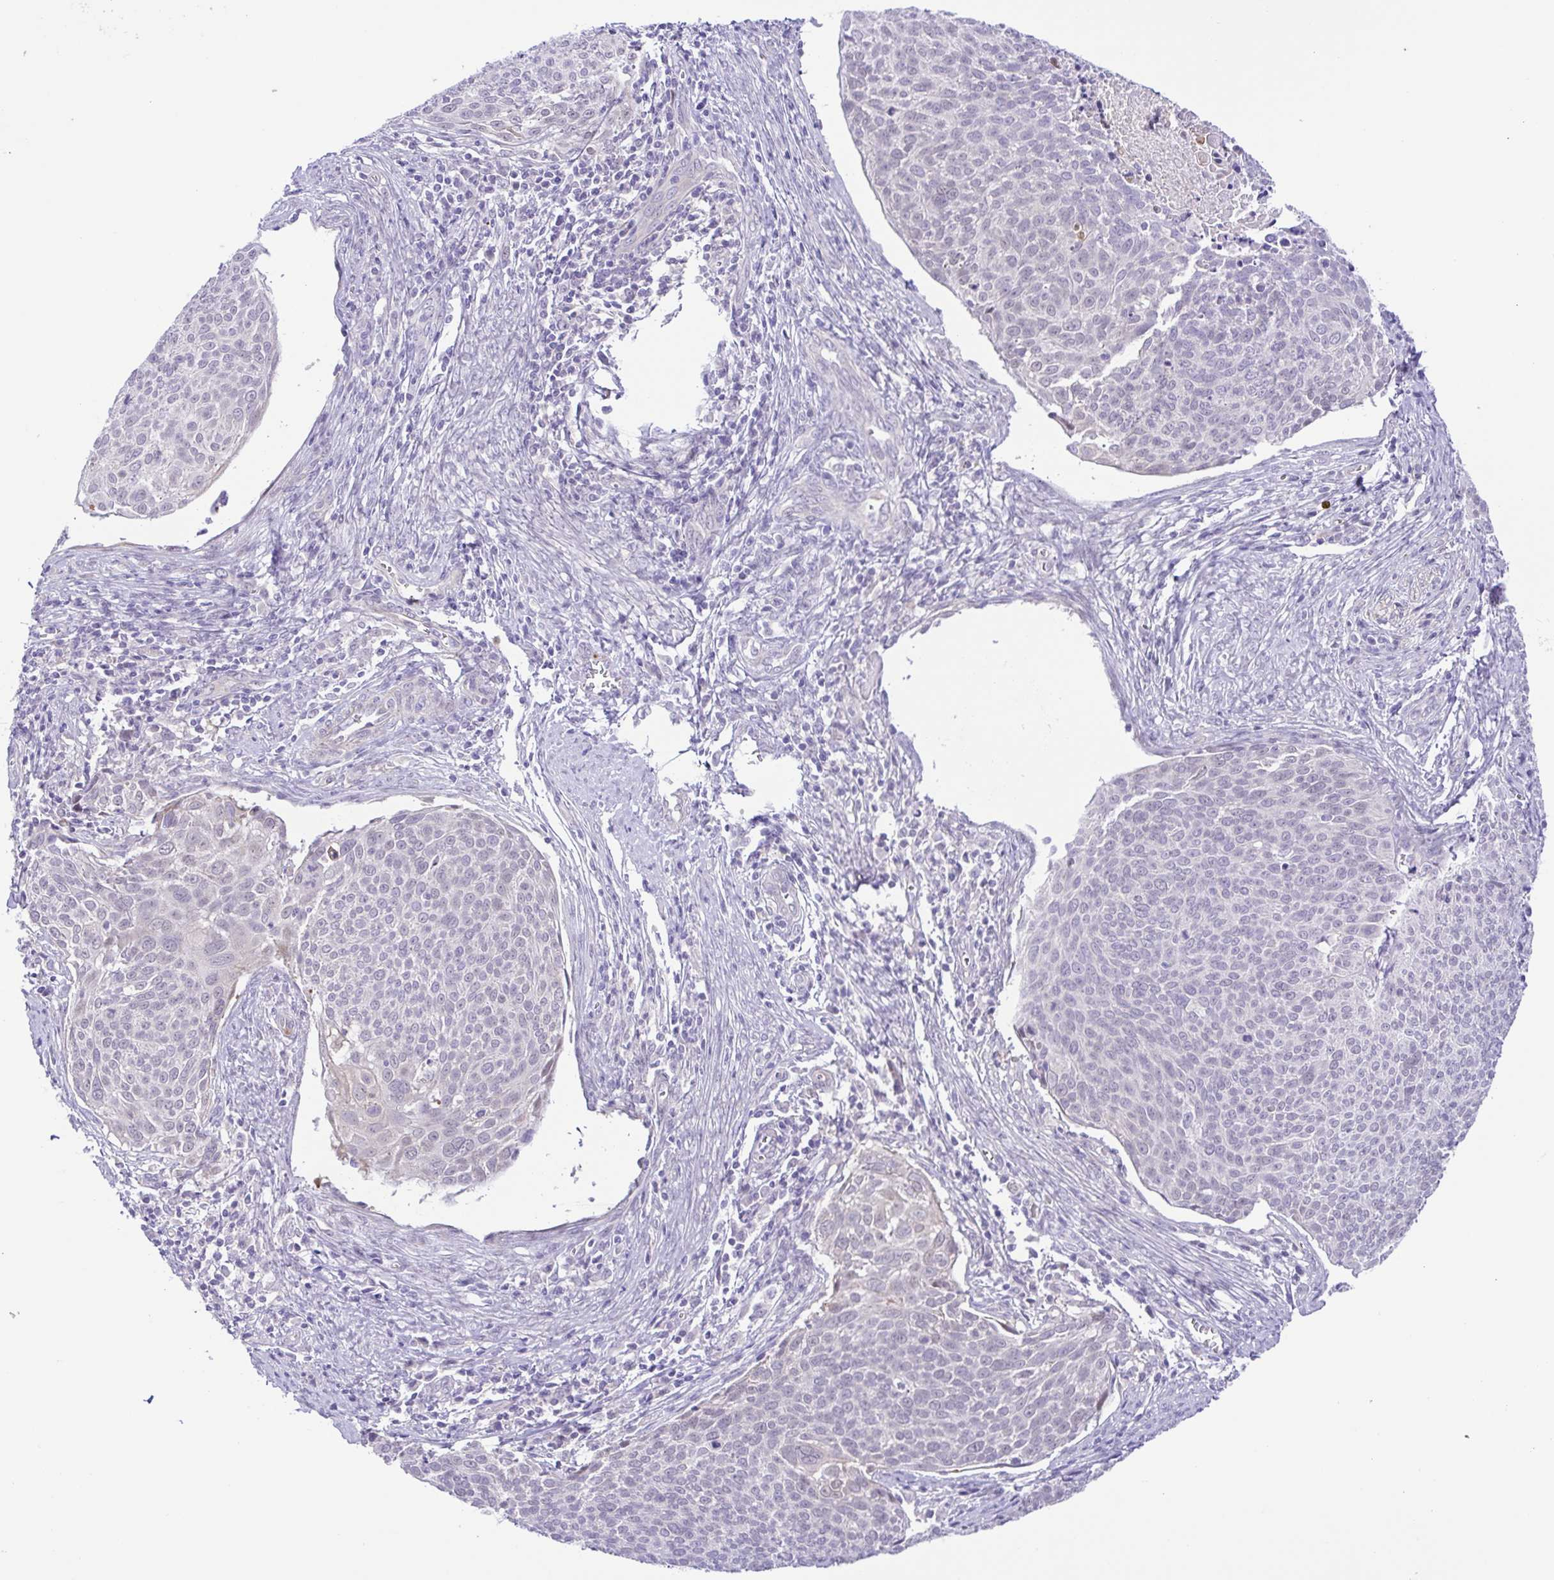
{"staining": {"intensity": "negative", "quantity": "none", "location": "none"}, "tissue": "cervical cancer", "cell_type": "Tumor cells", "image_type": "cancer", "snomed": [{"axis": "morphology", "description": "Squamous cell carcinoma, NOS"}, {"axis": "topography", "description": "Cervix"}], "caption": "Immunohistochemical staining of cervical cancer (squamous cell carcinoma) reveals no significant staining in tumor cells.", "gene": "DCLK2", "patient": {"sex": "female", "age": 39}}